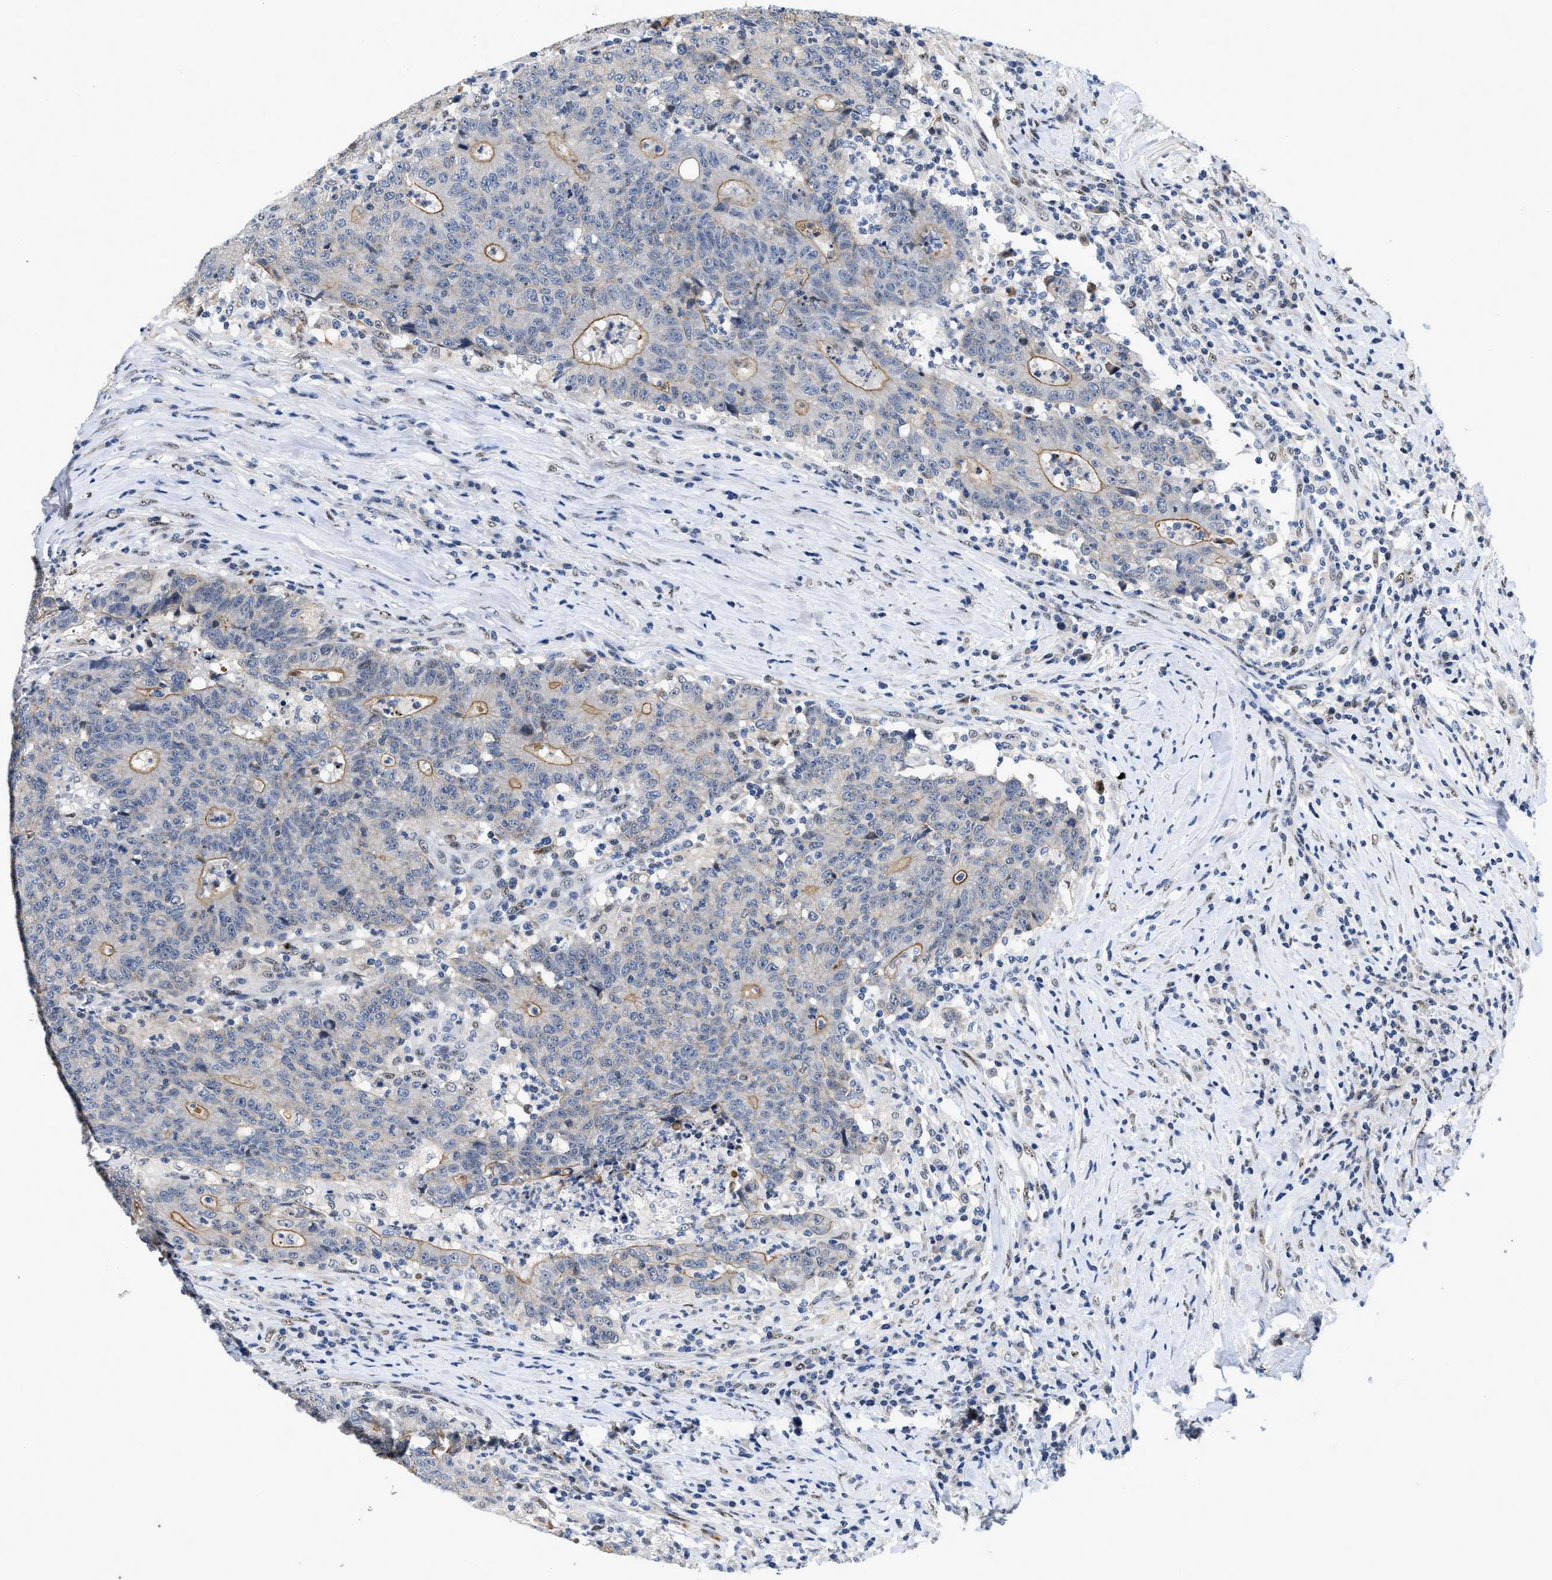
{"staining": {"intensity": "moderate", "quantity": "25%-75%", "location": "cytoplasmic/membranous"}, "tissue": "colorectal cancer", "cell_type": "Tumor cells", "image_type": "cancer", "snomed": [{"axis": "morphology", "description": "Normal tissue, NOS"}, {"axis": "morphology", "description": "Adenocarcinoma, NOS"}, {"axis": "topography", "description": "Colon"}], "caption": "Colorectal adenocarcinoma stained with IHC shows moderate cytoplasmic/membranous positivity in approximately 25%-75% of tumor cells. The staining is performed using DAB brown chromogen to label protein expression. The nuclei are counter-stained blue using hematoxylin.", "gene": "VIP", "patient": {"sex": "female", "age": 75}}